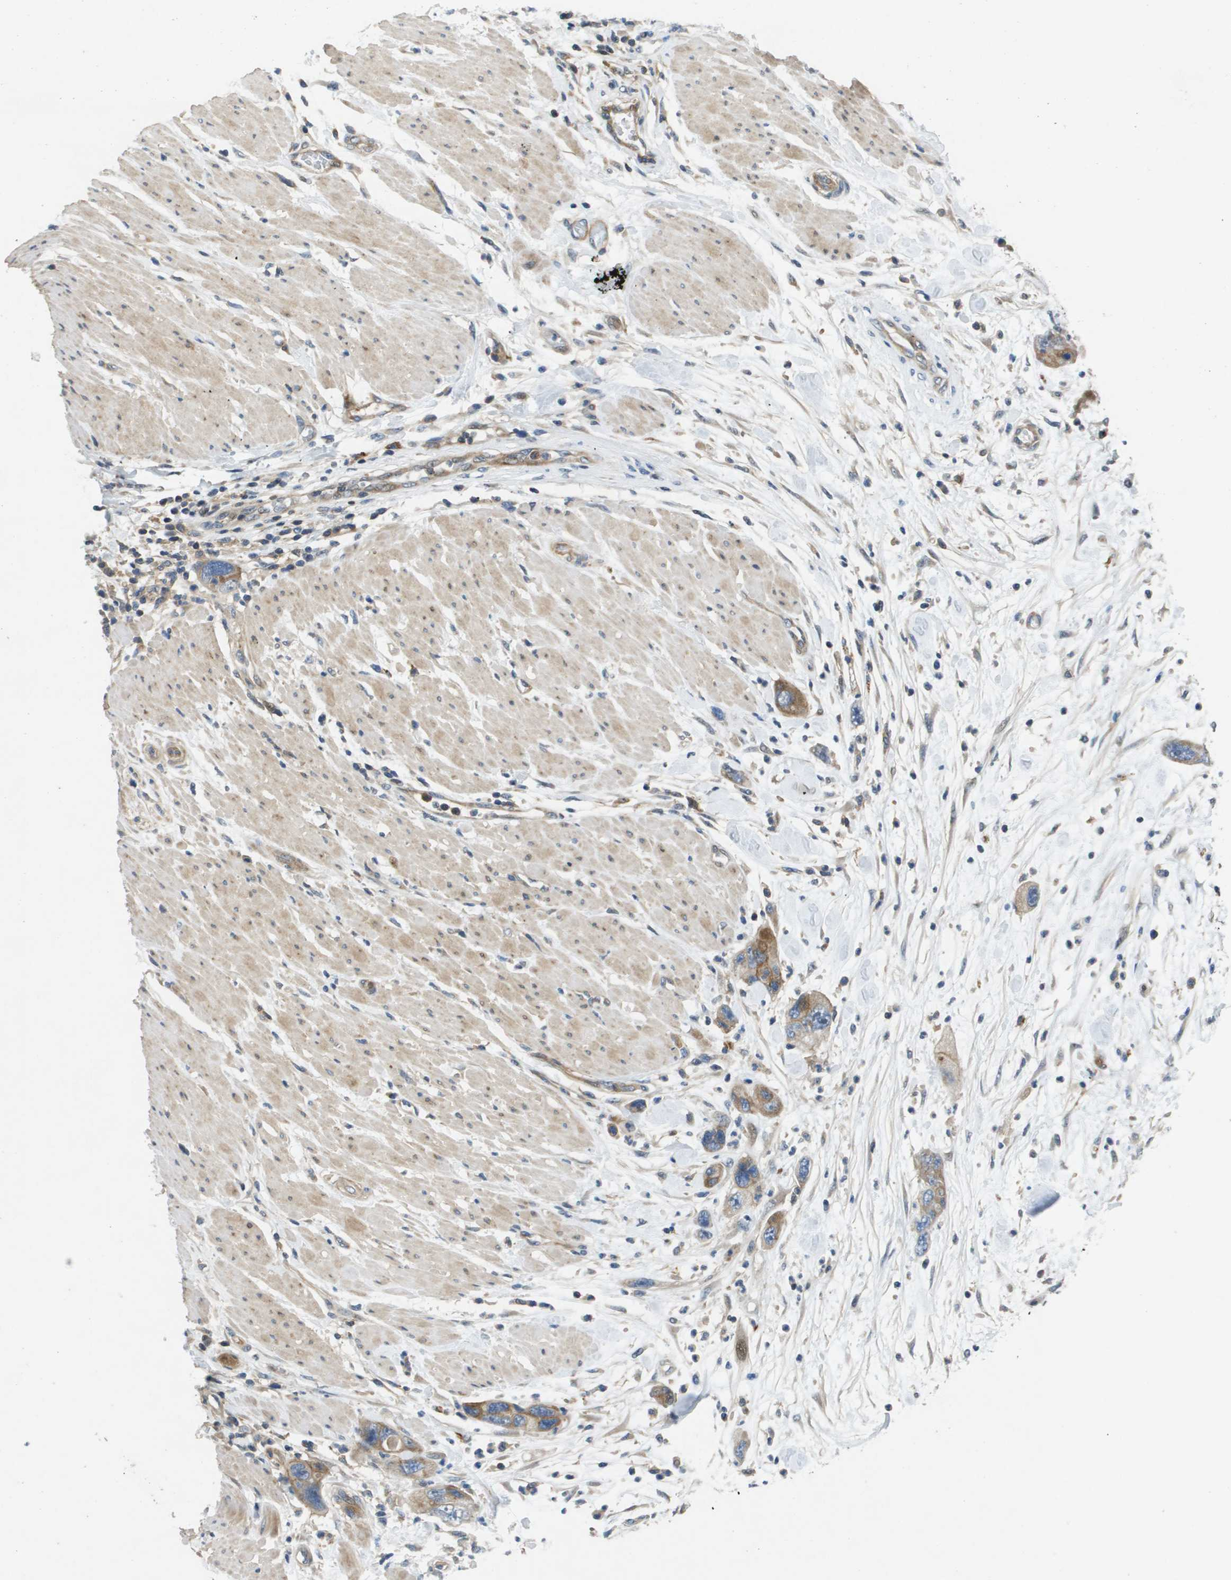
{"staining": {"intensity": "moderate", "quantity": "25%-75%", "location": "cytoplasmic/membranous"}, "tissue": "pancreatic cancer", "cell_type": "Tumor cells", "image_type": "cancer", "snomed": [{"axis": "morphology", "description": "Normal tissue, NOS"}, {"axis": "morphology", "description": "Adenocarcinoma, NOS"}, {"axis": "topography", "description": "Pancreas"}], "caption": "Tumor cells display medium levels of moderate cytoplasmic/membranous expression in about 25%-75% of cells in adenocarcinoma (pancreatic).", "gene": "SCN4B", "patient": {"sex": "female", "age": 71}}